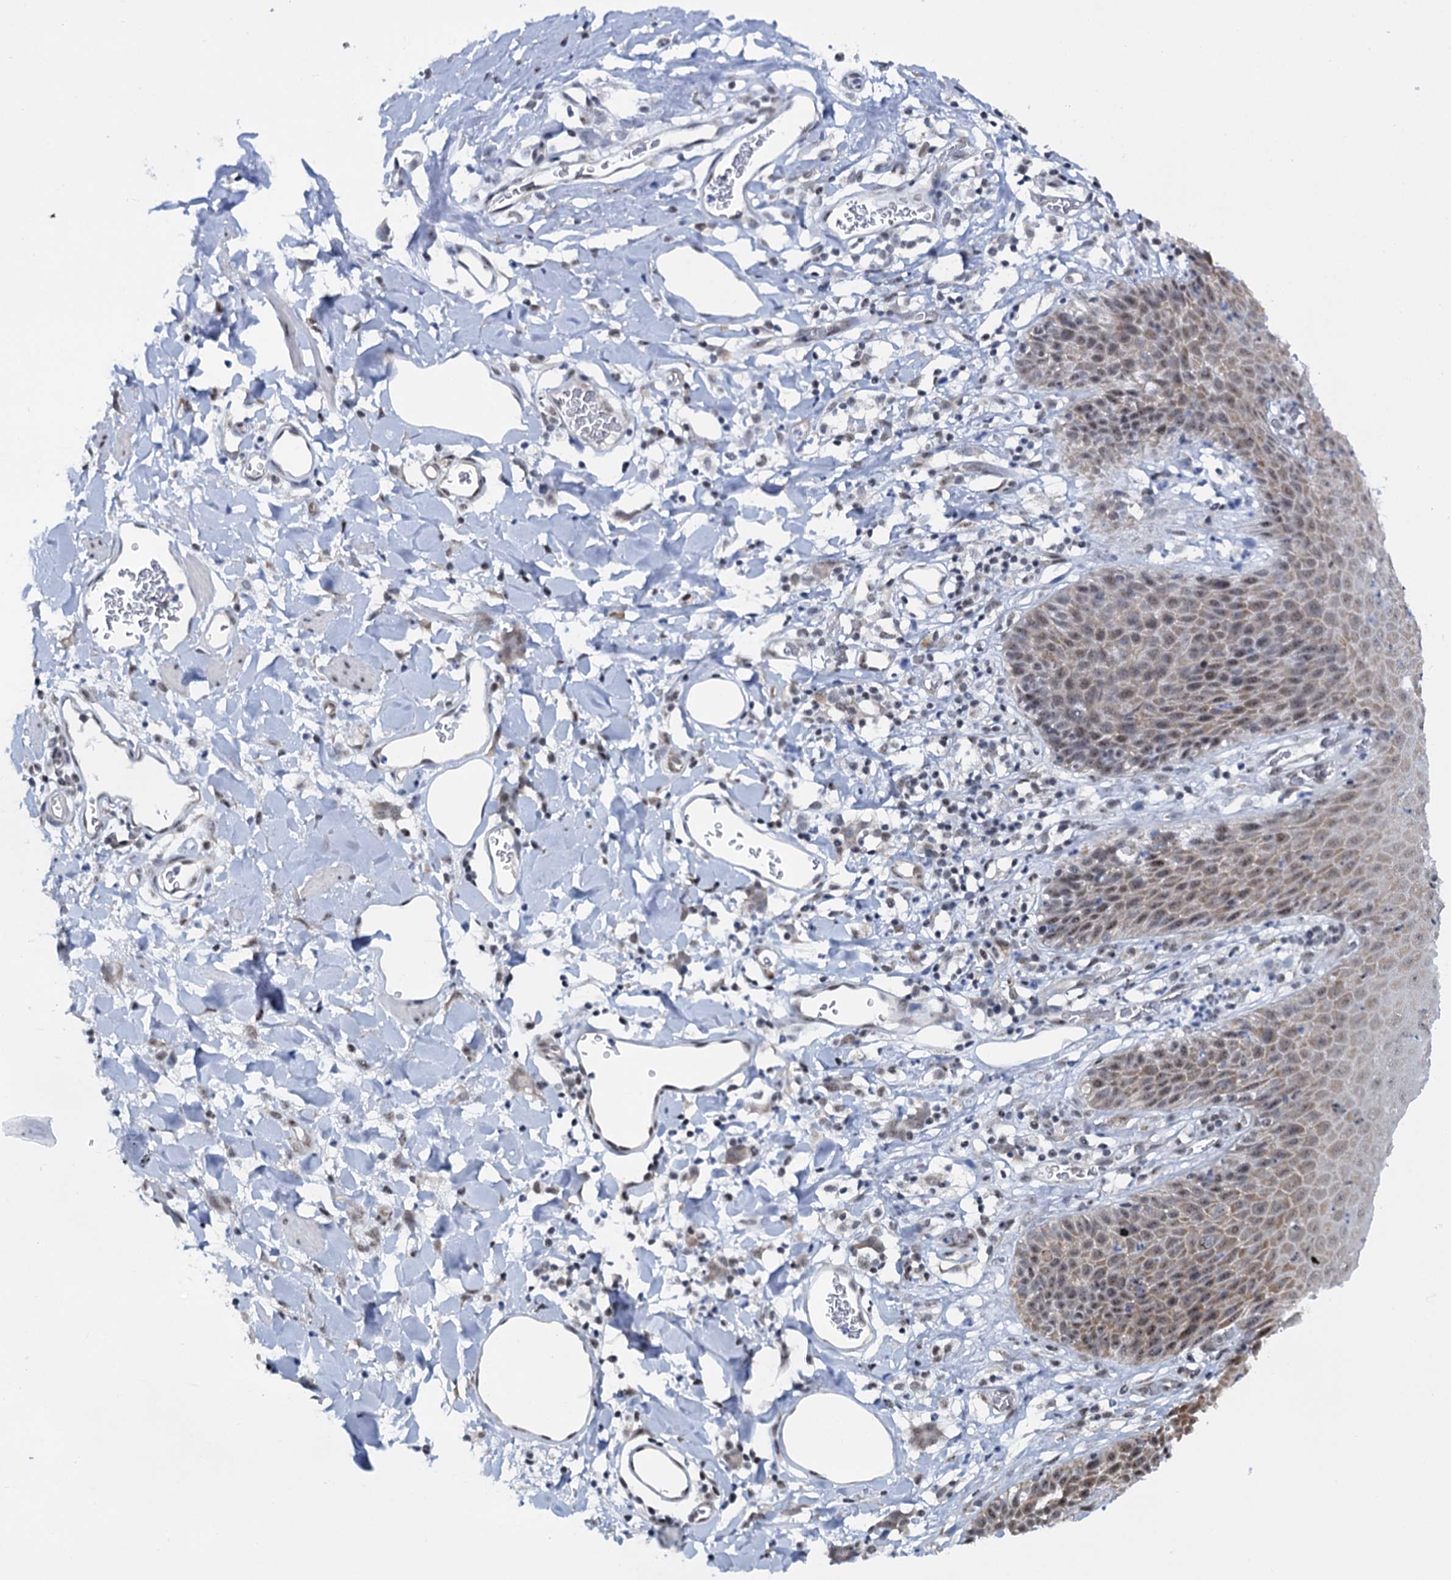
{"staining": {"intensity": "weak", "quantity": ">75%", "location": "cytoplasmic/membranous,nuclear"}, "tissue": "skin", "cell_type": "Epidermal cells", "image_type": "normal", "snomed": [{"axis": "morphology", "description": "Normal tissue, NOS"}, {"axis": "topography", "description": "Vulva"}], "caption": "Skin stained for a protein exhibits weak cytoplasmic/membranous,nuclear positivity in epidermal cells. The staining is performed using DAB (3,3'-diaminobenzidine) brown chromogen to label protein expression. The nuclei are counter-stained blue using hematoxylin.", "gene": "SREK1", "patient": {"sex": "female", "age": 68}}